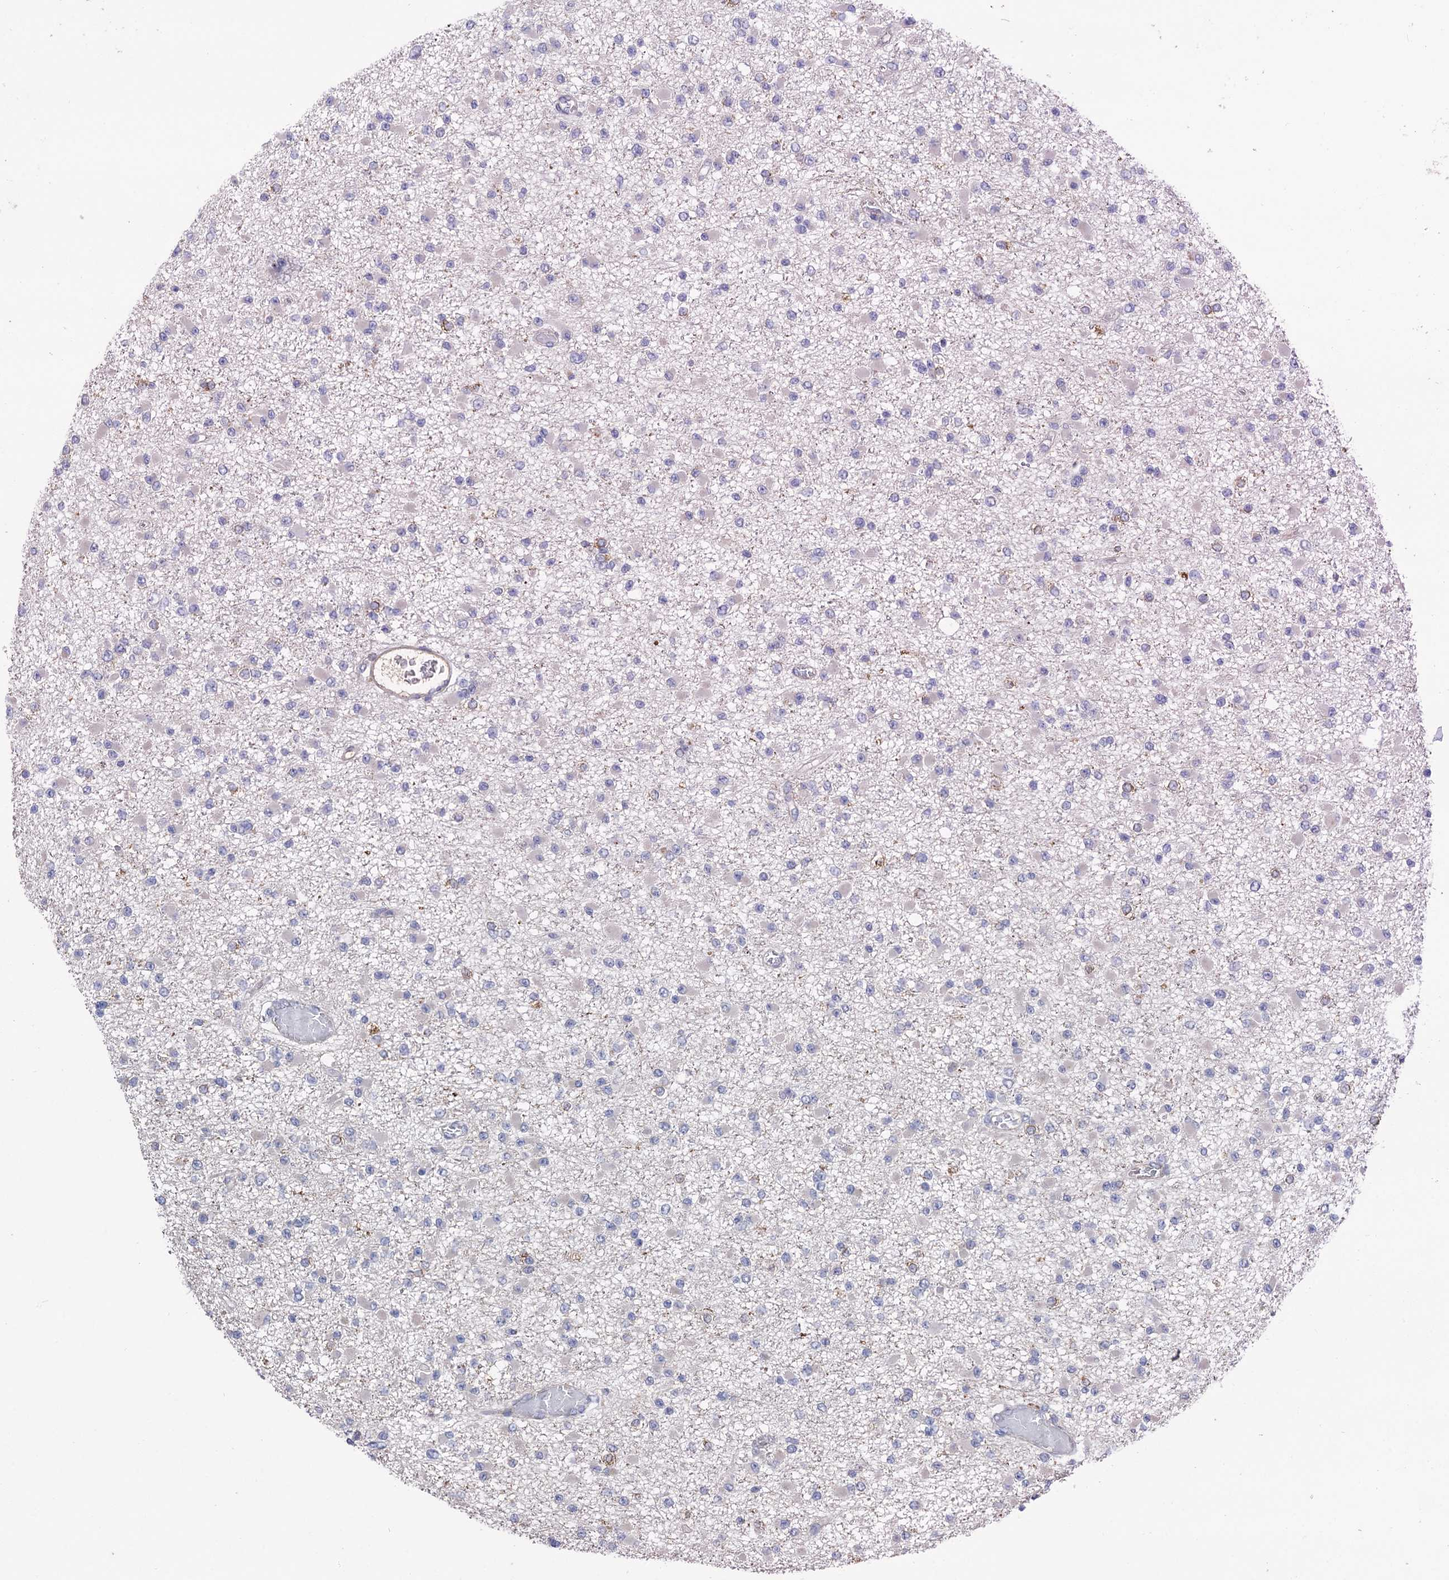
{"staining": {"intensity": "negative", "quantity": "none", "location": "none"}, "tissue": "glioma", "cell_type": "Tumor cells", "image_type": "cancer", "snomed": [{"axis": "morphology", "description": "Glioma, malignant, Low grade"}, {"axis": "topography", "description": "Brain"}], "caption": "High power microscopy image of an immunohistochemistry (IHC) image of glioma, revealing no significant expression in tumor cells.", "gene": "BBS4", "patient": {"sex": "female", "age": 22}}